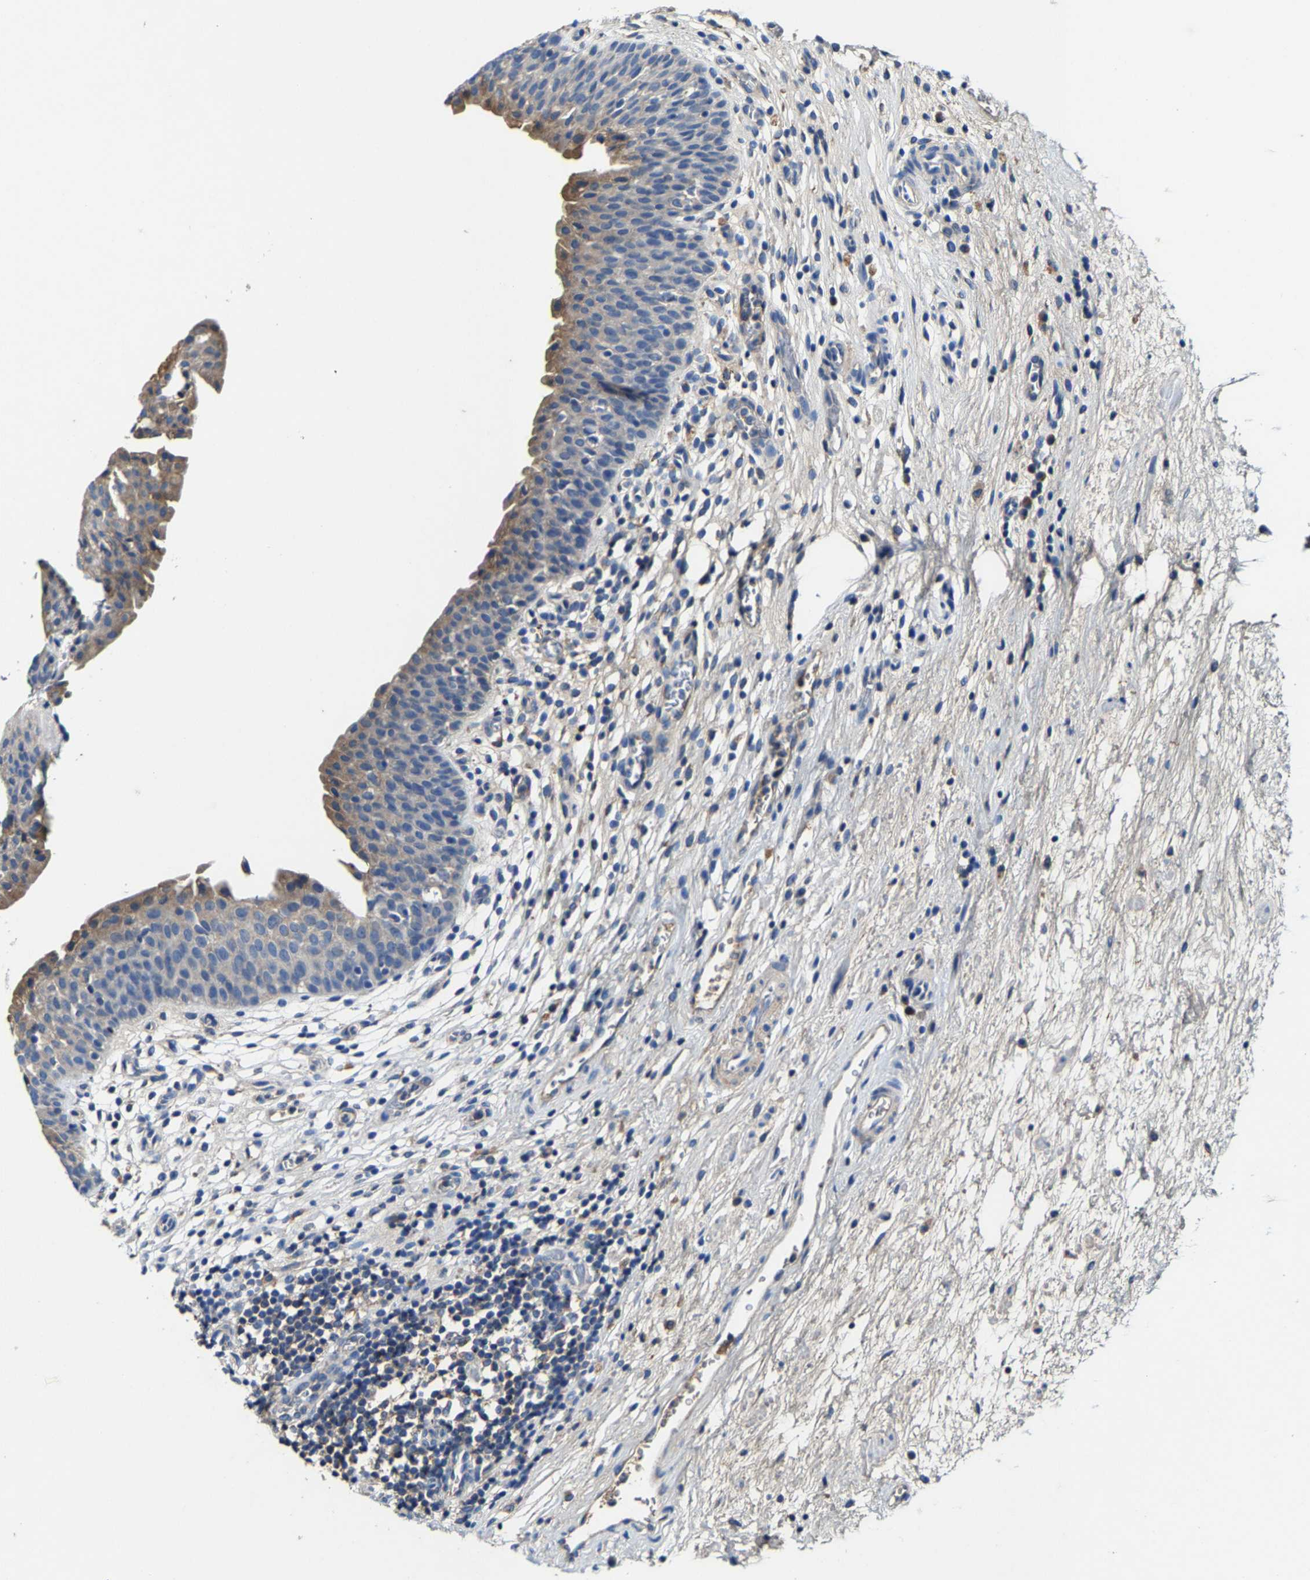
{"staining": {"intensity": "weak", "quantity": "<25%", "location": "cytoplasmic/membranous"}, "tissue": "urinary bladder", "cell_type": "Urothelial cells", "image_type": "normal", "snomed": [{"axis": "morphology", "description": "Normal tissue, NOS"}, {"axis": "topography", "description": "Urinary bladder"}], "caption": "There is no significant positivity in urothelial cells of urinary bladder. (Immunohistochemistry (ihc), brightfield microscopy, high magnification).", "gene": "SLC25A25", "patient": {"sex": "male", "age": 37}}